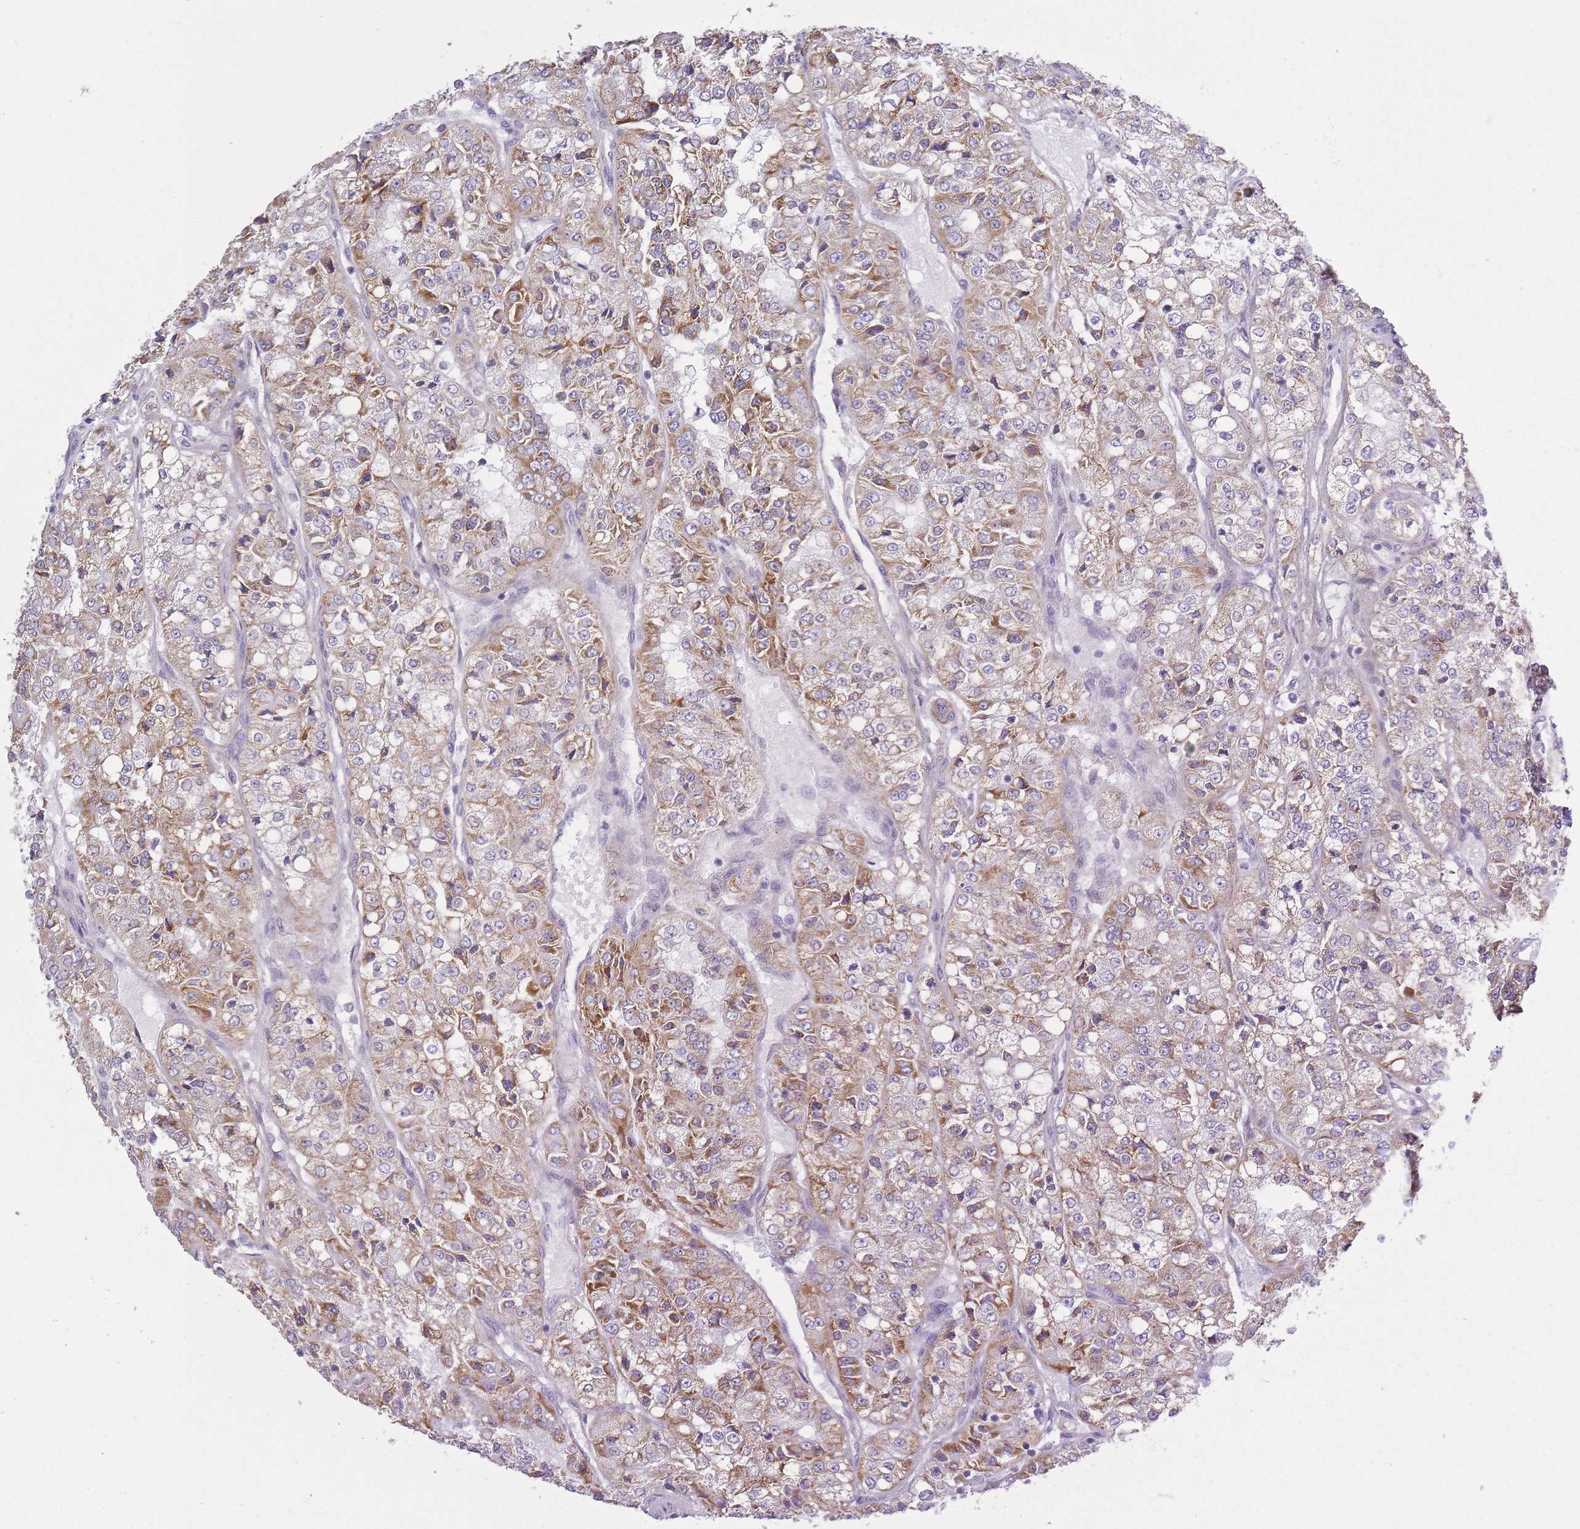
{"staining": {"intensity": "moderate", "quantity": ">75%", "location": "cytoplasmic/membranous"}, "tissue": "renal cancer", "cell_type": "Tumor cells", "image_type": "cancer", "snomed": [{"axis": "morphology", "description": "Adenocarcinoma, NOS"}, {"axis": "topography", "description": "Kidney"}], "caption": "Renal adenocarcinoma stained for a protein shows moderate cytoplasmic/membranous positivity in tumor cells.", "gene": "ZBTB24", "patient": {"sex": "female", "age": 63}}